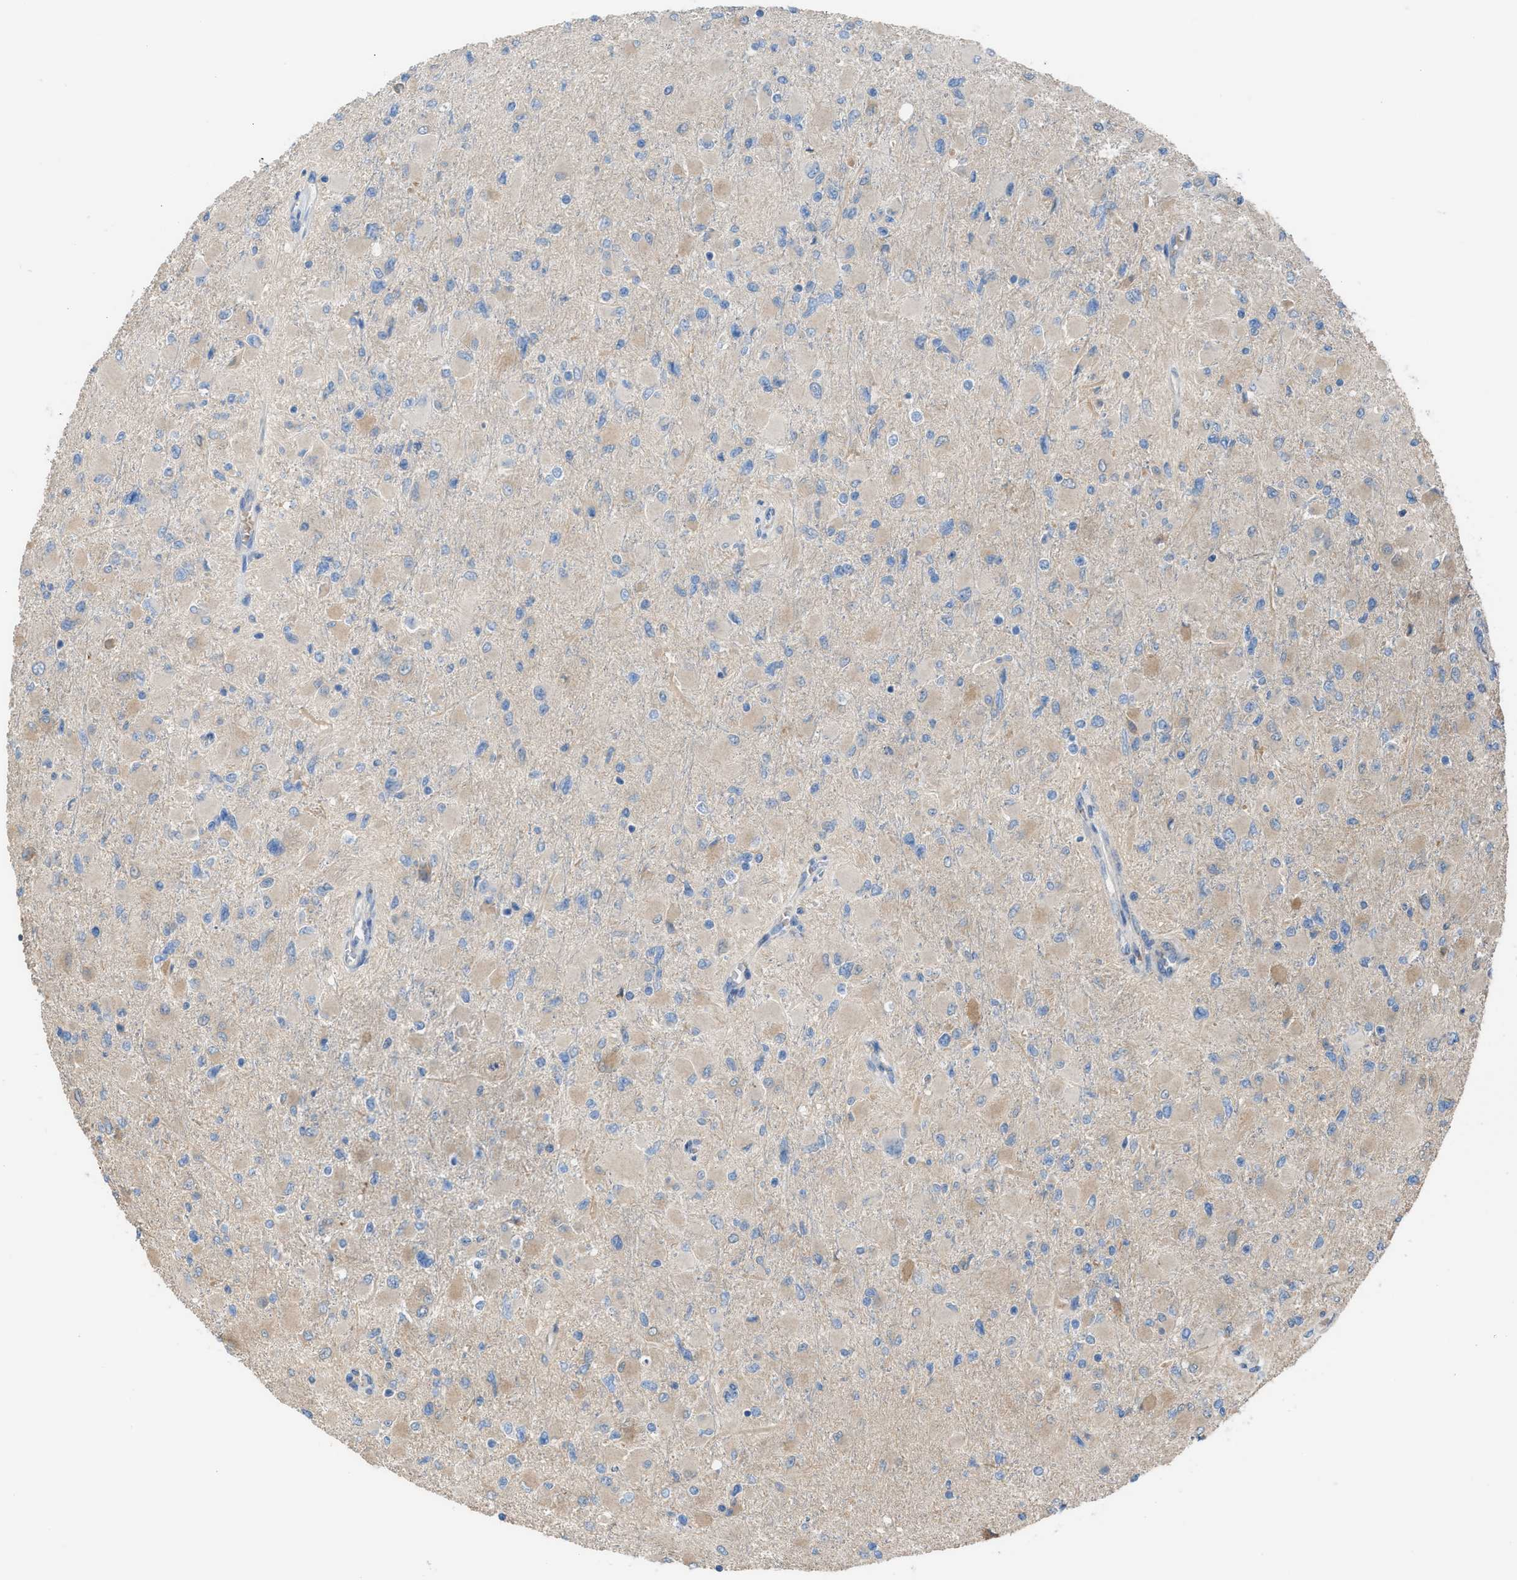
{"staining": {"intensity": "weak", "quantity": ">75%", "location": "cytoplasmic/membranous"}, "tissue": "glioma", "cell_type": "Tumor cells", "image_type": "cancer", "snomed": [{"axis": "morphology", "description": "Glioma, malignant, High grade"}, {"axis": "topography", "description": "Cerebral cortex"}], "caption": "Weak cytoplasmic/membranous protein staining is identified in about >75% of tumor cells in glioma.", "gene": "NQO2", "patient": {"sex": "female", "age": 36}}